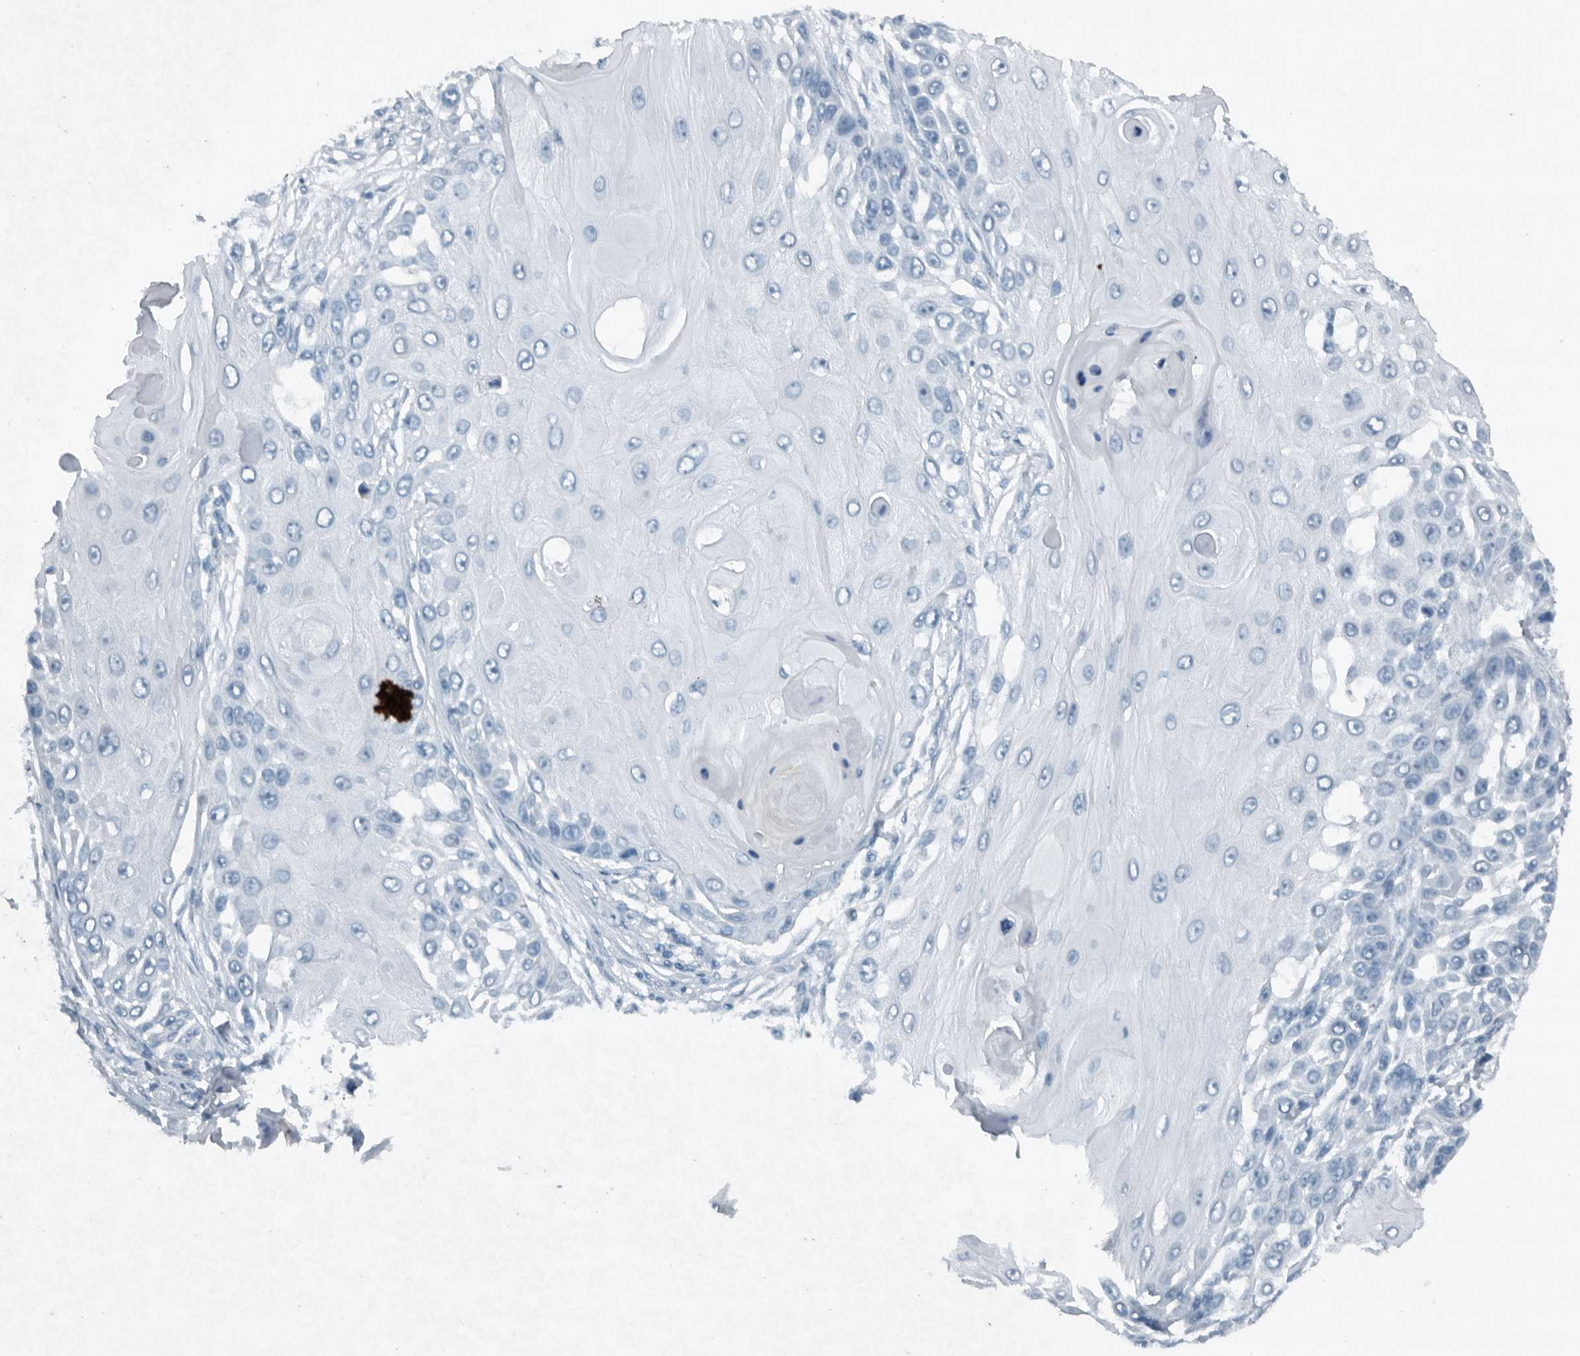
{"staining": {"intensity": "negative", "quantity": "none", "location": "none"}, "tissue": "skin cancer", "cell_type": "Tumor cells", "image_type": "cancer", "snomed": [{"axis": "morphology", "description": "Squamous cell carcinoma, NOS"}, {"axis": "topography", "description": "Skin"}], "caption": "This is a micrograph of immunohistochemistry (IHC) staining of skin cancer (squamous cell carcinoma), which shows no positivity in tumor cells.", "gene": "IL20", "patient": {"sex": "female", "age": 44}}